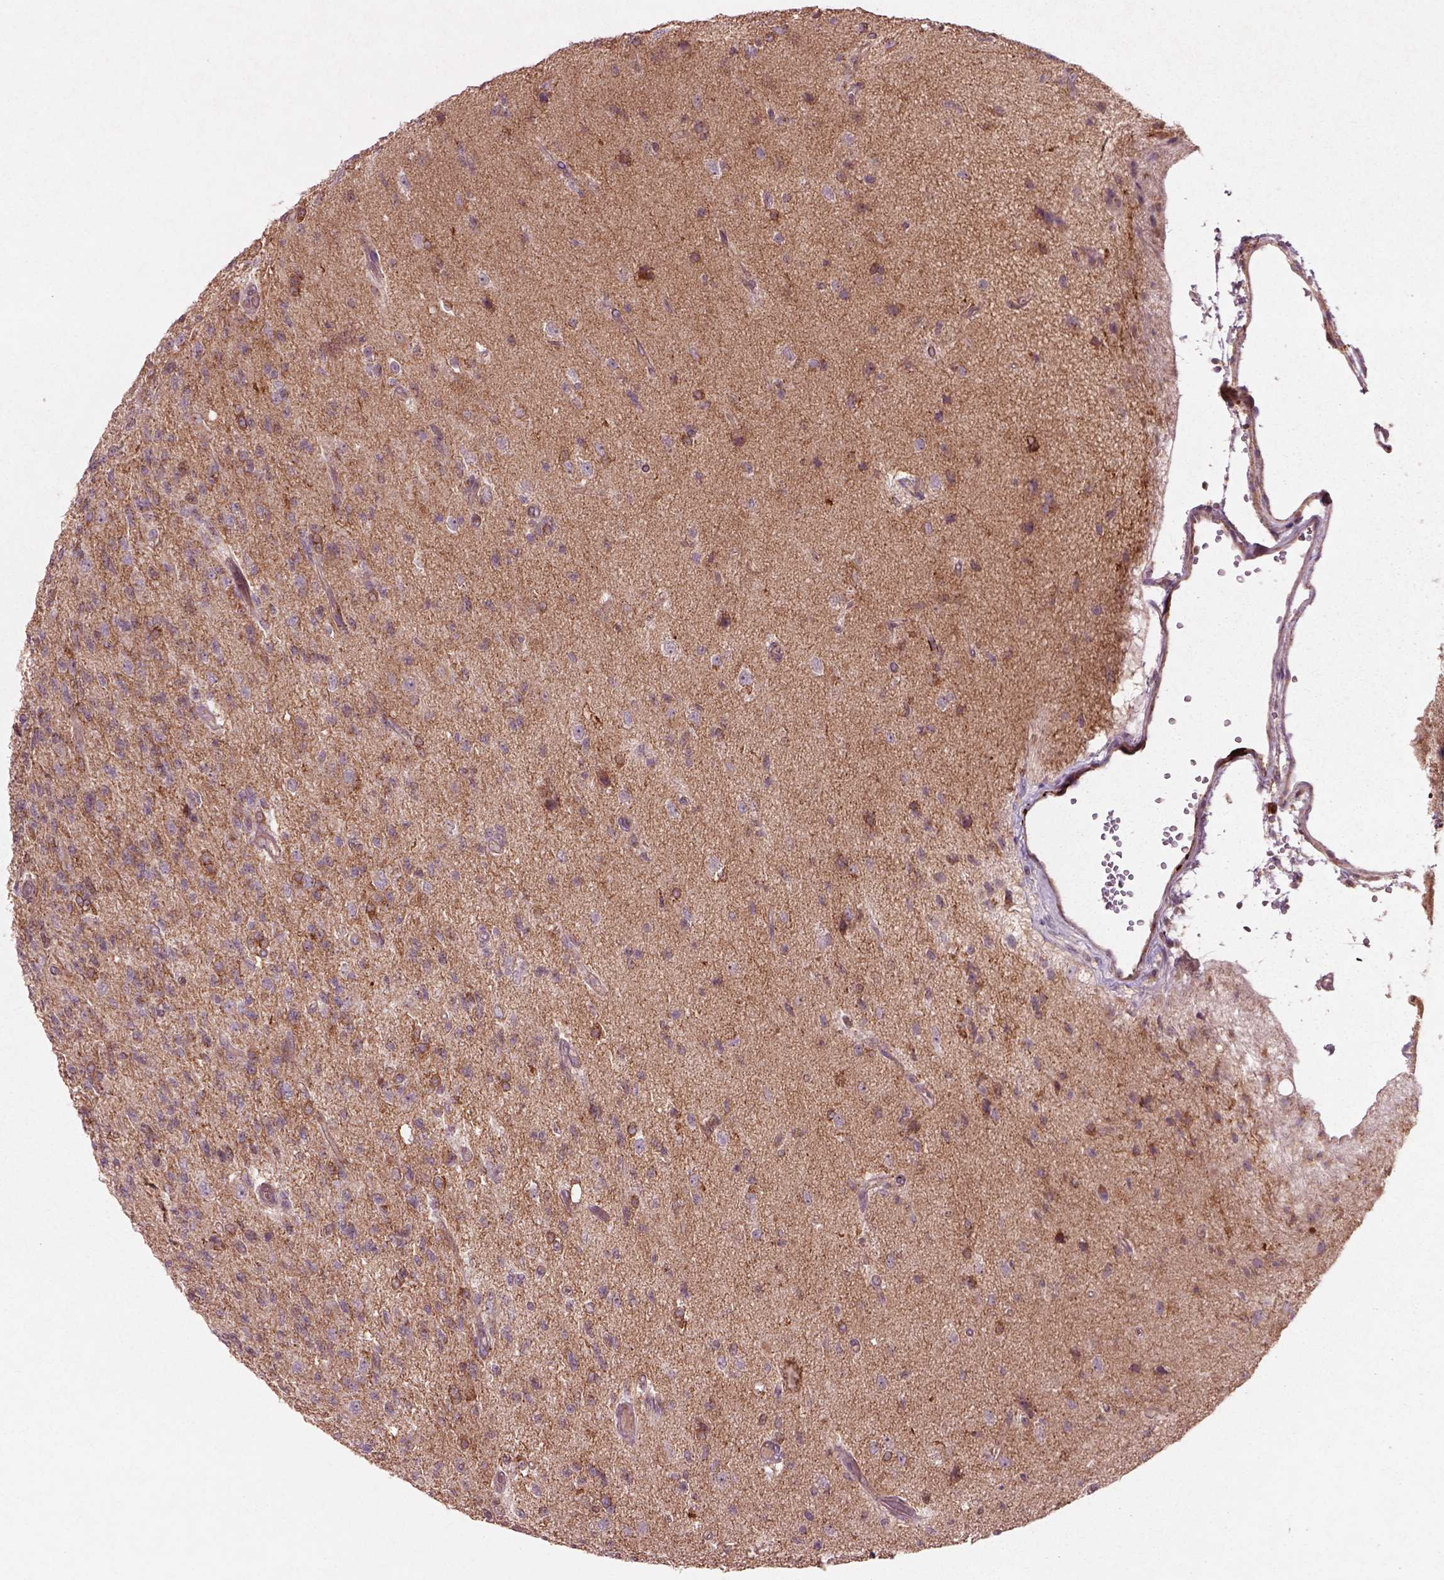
{"staining": {"intensity": "weak", "quantity": "25%-75%", "location": "cytoplasmic/membranous"}, "tissue": "glioma", "cell_type": "Tumor cells", "image_type": "cancer", "snomed": [{"axis": "morphology", "description": "Glioma, malignant, High grade"}, {"axis": "topography", "description": "Brain"}], "caption": "DAB (3,3'-diaminobenzidine) immunohistochemical staining of glioma demonstrates weak cytoplasmic/membranous protein expression in about 25%-75% of tumor cells.", "gene": "SLC25A5", "patient": {"sex": "male", "age": 56}}